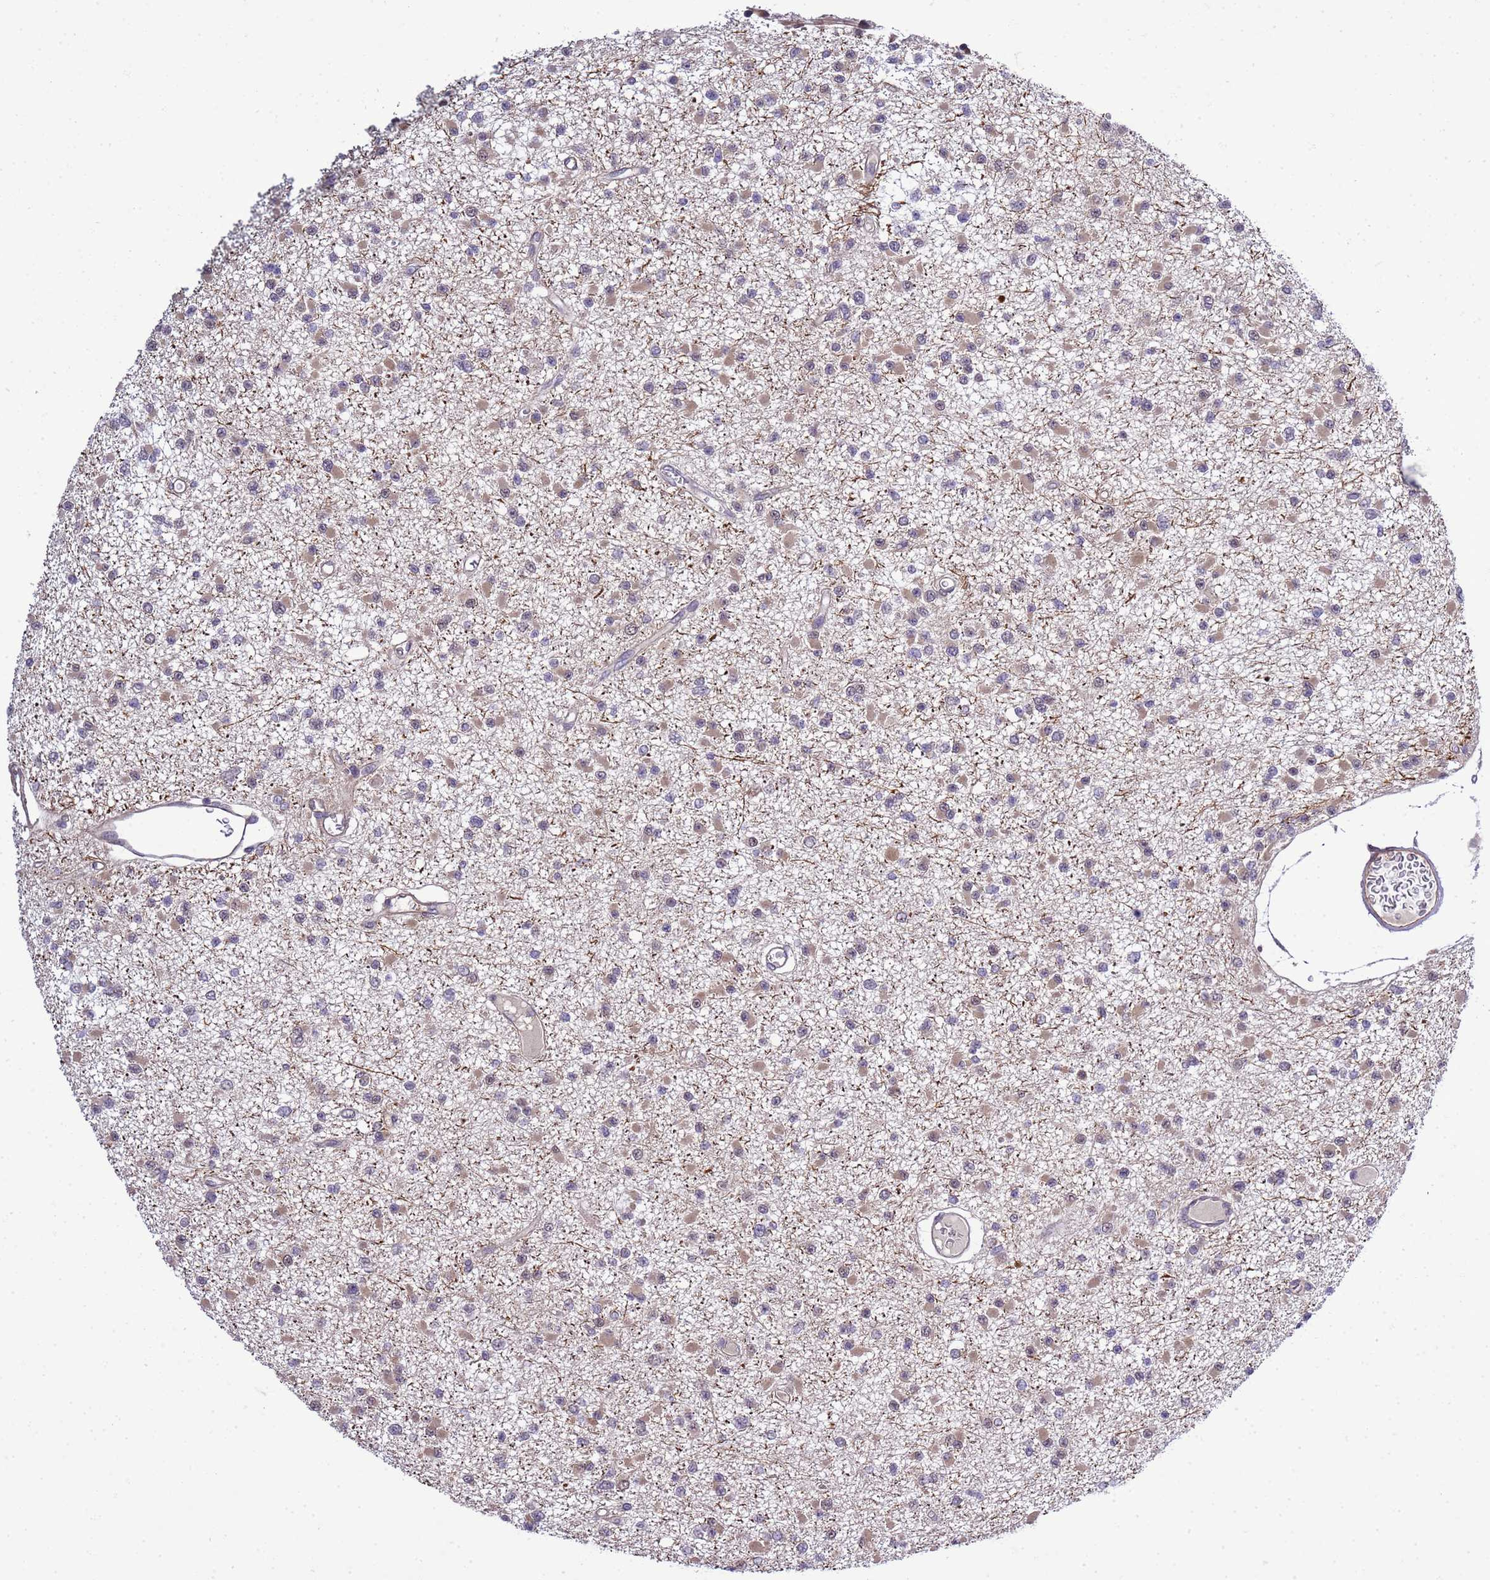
{"staining": {"intensity": "weak", "quantity": "<25%", "location": "nuclear"}, "tissue": "glioma", "cell_type": "Tumor cells", "image_type": "cancer", "snomed": [{"axis": "morphology", "description": "Glioma, malignant, Low grade"}, {"axis": "topography", "description": "Brain"}], "caption": "An IHC photomicrograph of glioma is shown. There is no staining in tumor cells of glioma.", "gene": "GEN1", "patient": {"sex": "female", "age": 22}}